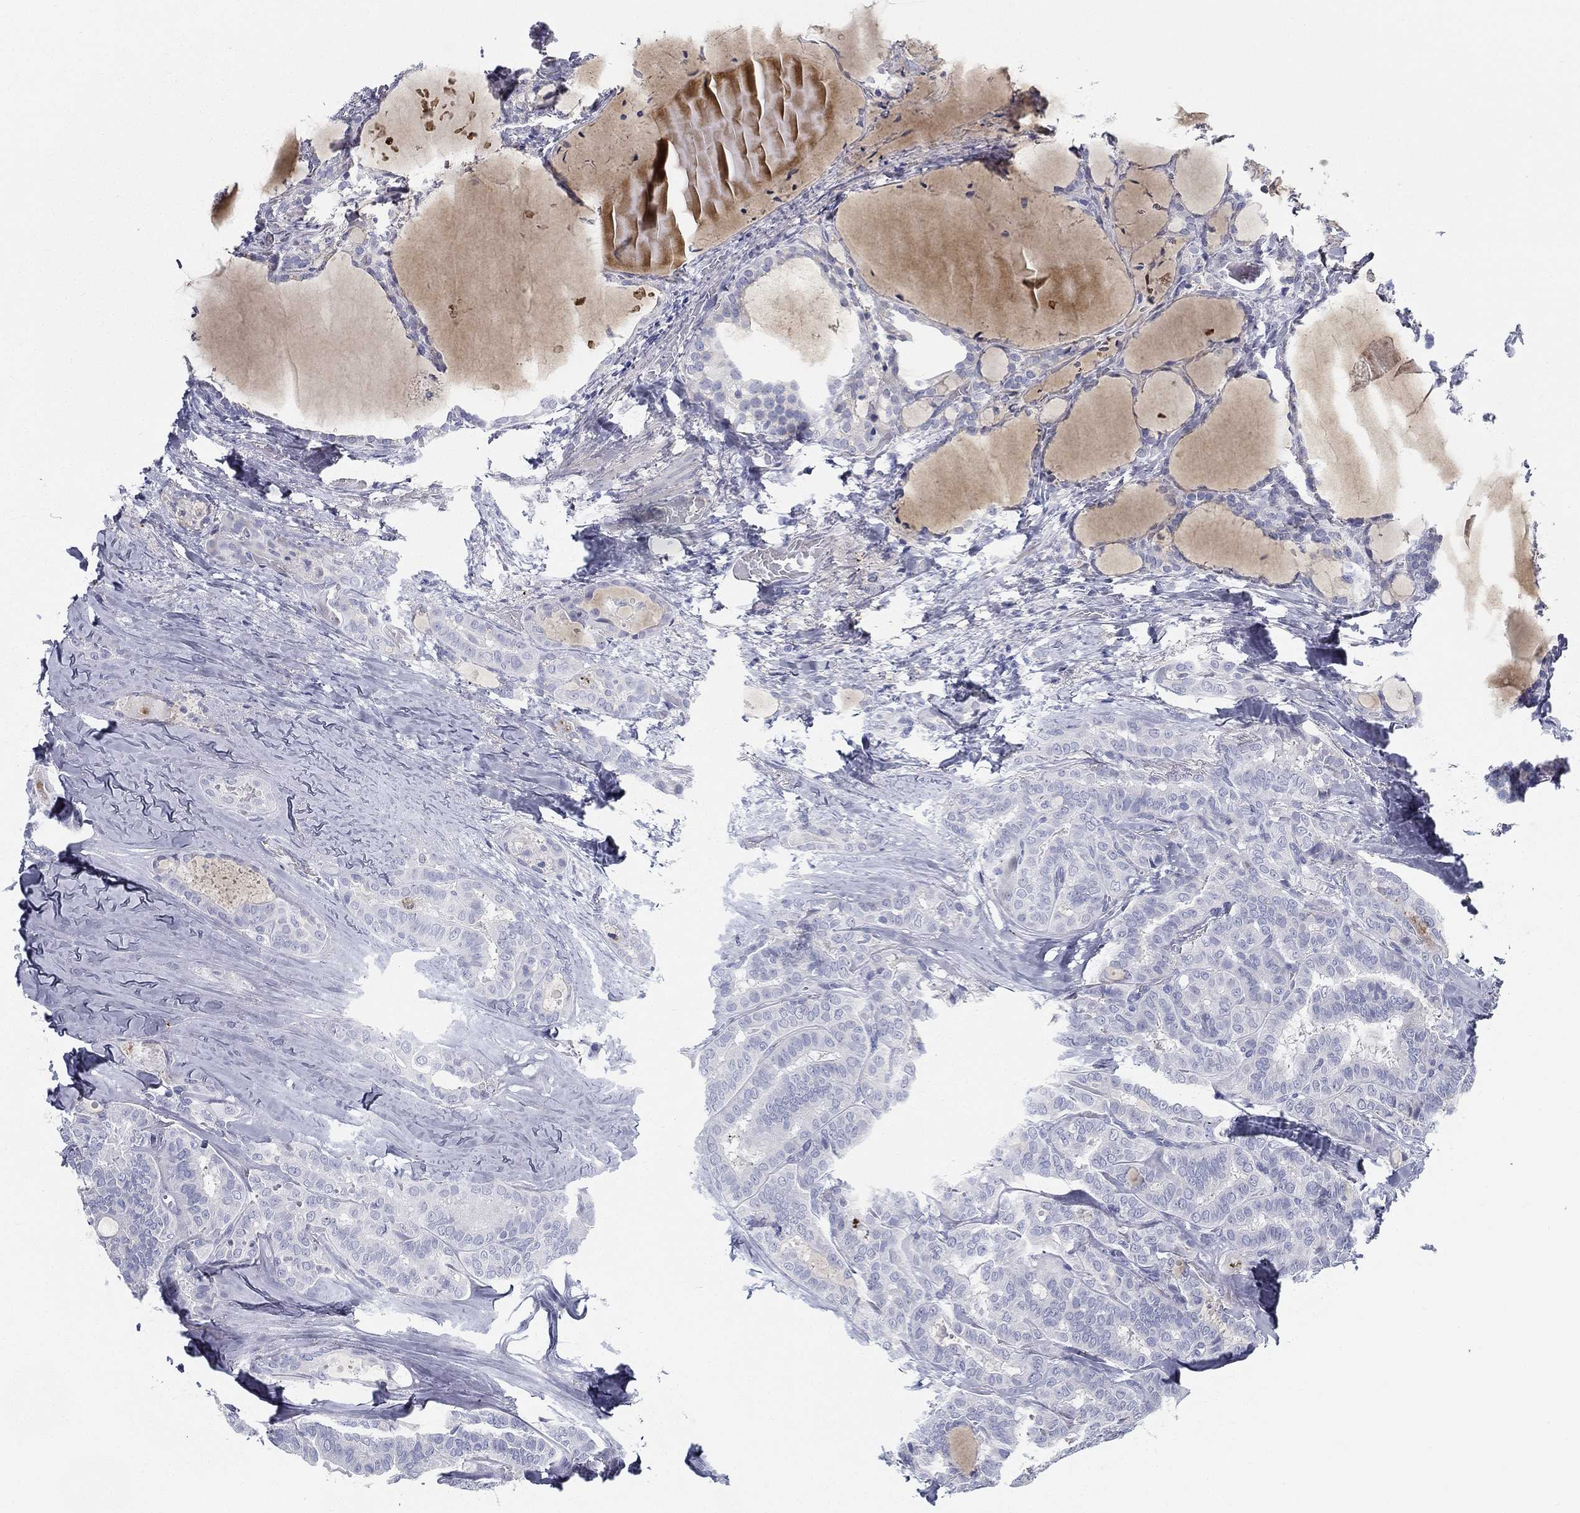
{"staining": {"intensity": "negative", "quantity": "none", "location": "none"}, "tissue": "thyroid cancer", "cell_type": "Tumor cells", "image_type": "cancer", "snomed": [{"axis": "morphology", "description": "Papillary adenocarcinoma, NOS"}, {"axis": "topography", "description": "Thyroid gland"}], "caption": "DAB immunohistochemical staining of thyroid cancer (papillary adenocarcinoma) shows no significant positivity in tumor cells. (Stains: DAB immunohistochemistry with hematoxylin counter stain, Microscopy: brightfield microscopy at high magnification).", "gene": "SPPL2C", "patient": {"sex": "female", "age": 39}}